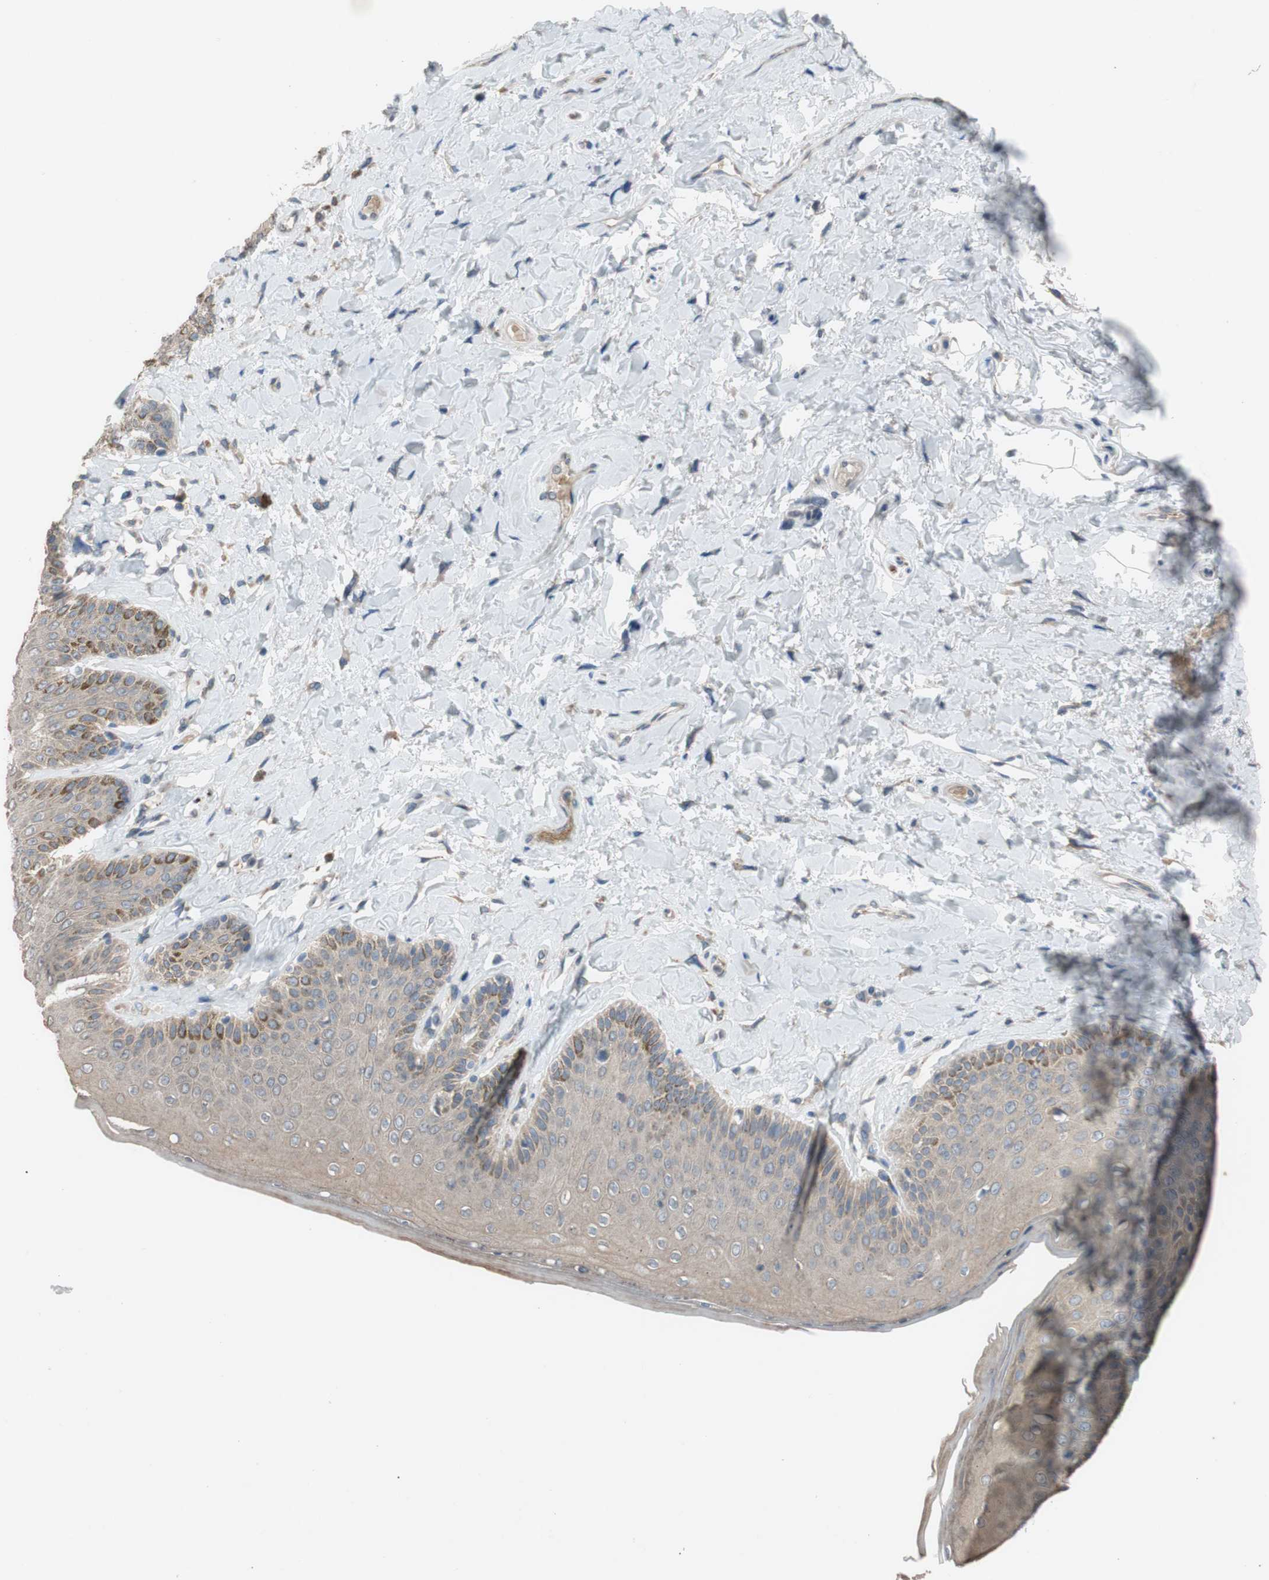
{"staining": {"intensity": "weak", "quantity": ">75%", "location": "cytoplasmic/membranous"}, "tissue": "skin", "cell_type": "Epidermal cells", "image_type": "normal", "snomed": [{"axis": "morphology", "description": "Normal tissue, NOS"}, {"axis": "topography", "description": "Anal"}], "caption": "Skin was stained to show a protein in brown. There is low levels of weak cytoplasmic/membranous expression in approximately >75% of epidermal cells. (brown staining indicates protein expression, while blue staining denotes nuclei).", "gene": "ADD2", "patient": {"sex": "male", "age": 69}}